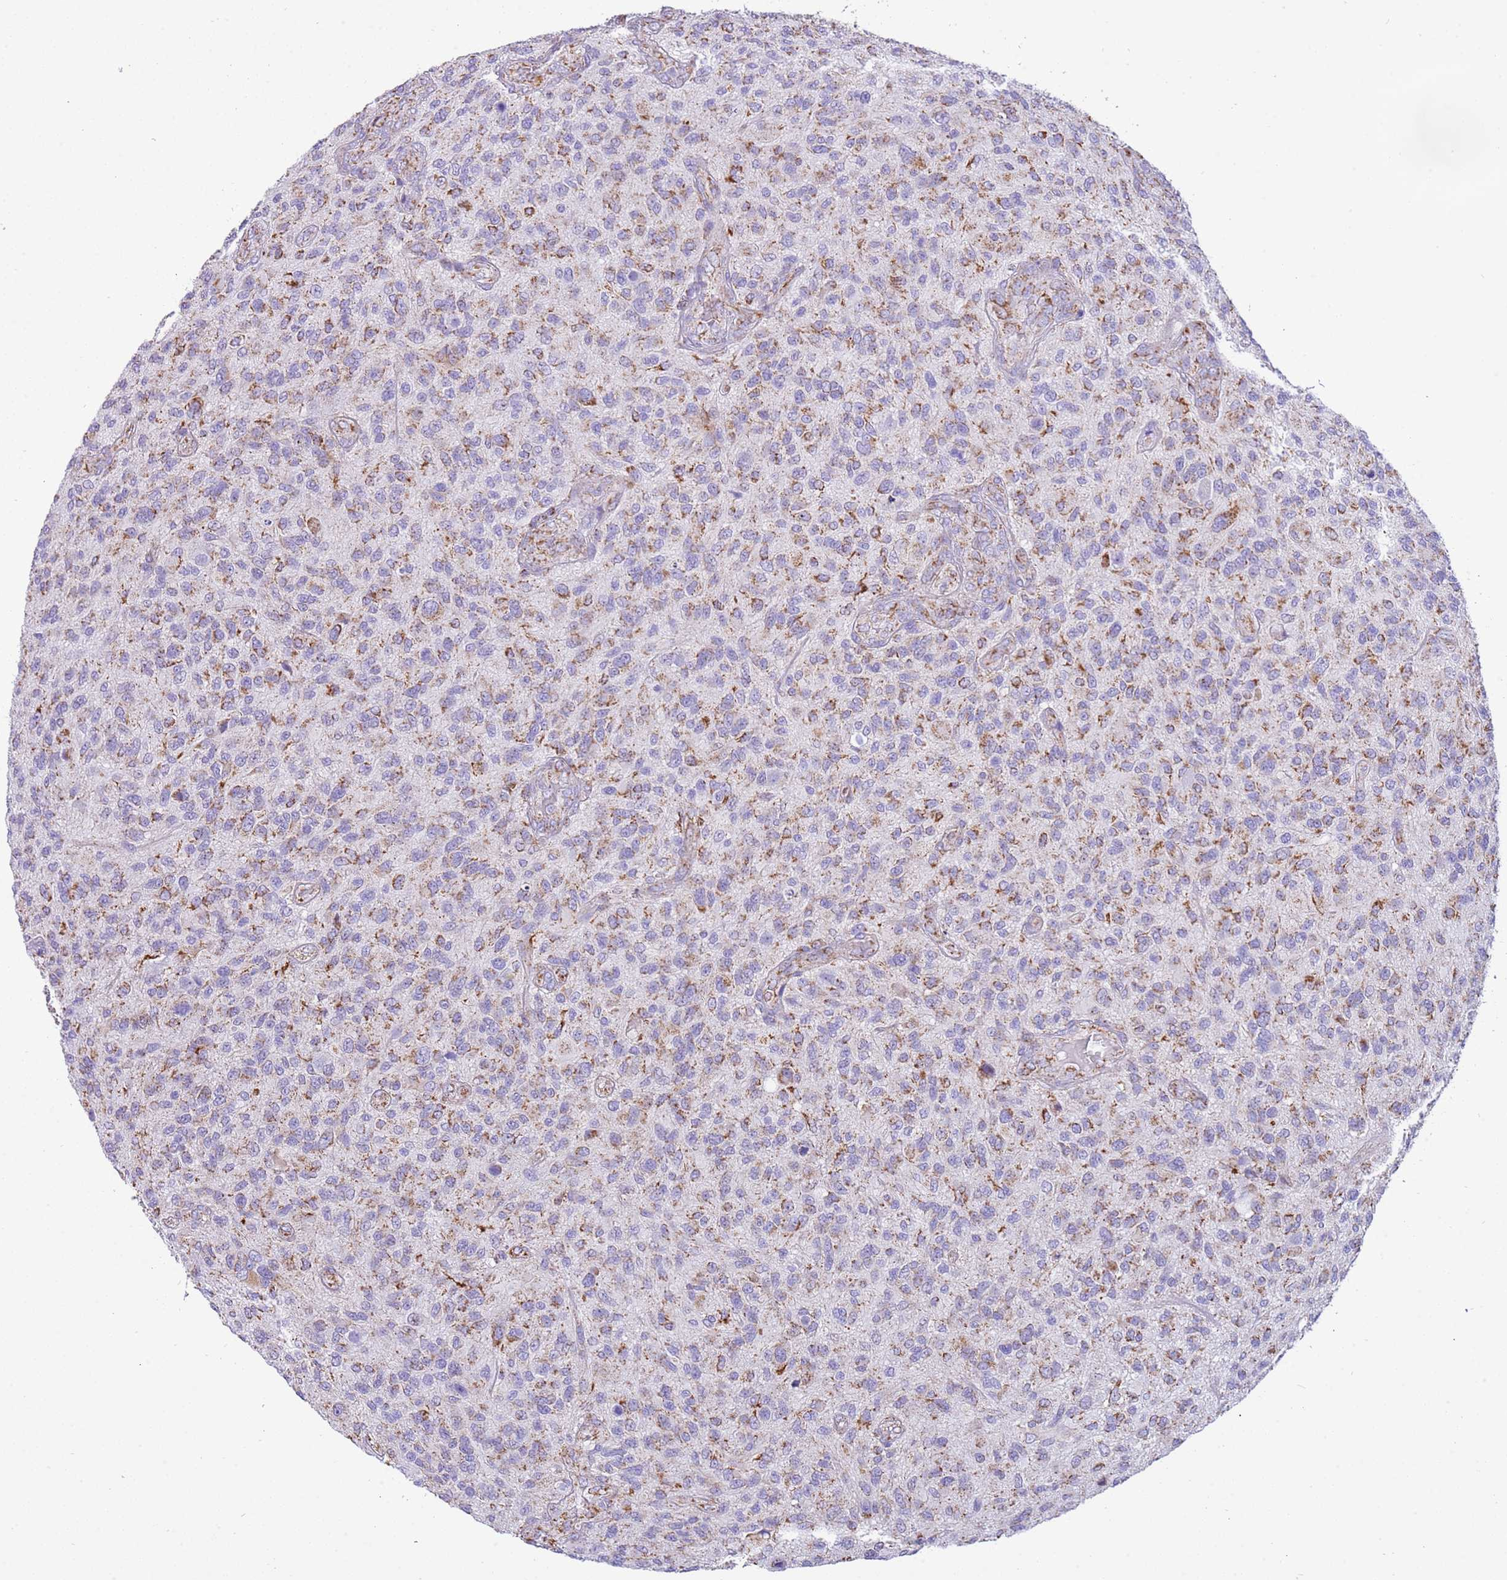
{"staining": {"intensity": "moderate", "quantity": "<25%", "location": "cytoplasmic/membranous"}, "tissue": "glioma", "cell_type": "Tumor cells", "image_type": "cancer", "snomed": [{"axis": "morphology", "description": "Glioma, malignant, High grade"}, {"axis": "topography", "description": "Brain"}], "caption": "This is a micrograph of immunohistochemistry (IHC) staining of glioma, which shows moderate positivity in the cytoplasmic/membranous of tumor cells.", "gene": "SUCLG2", "patient": {"sex": "male", "age": 47}}